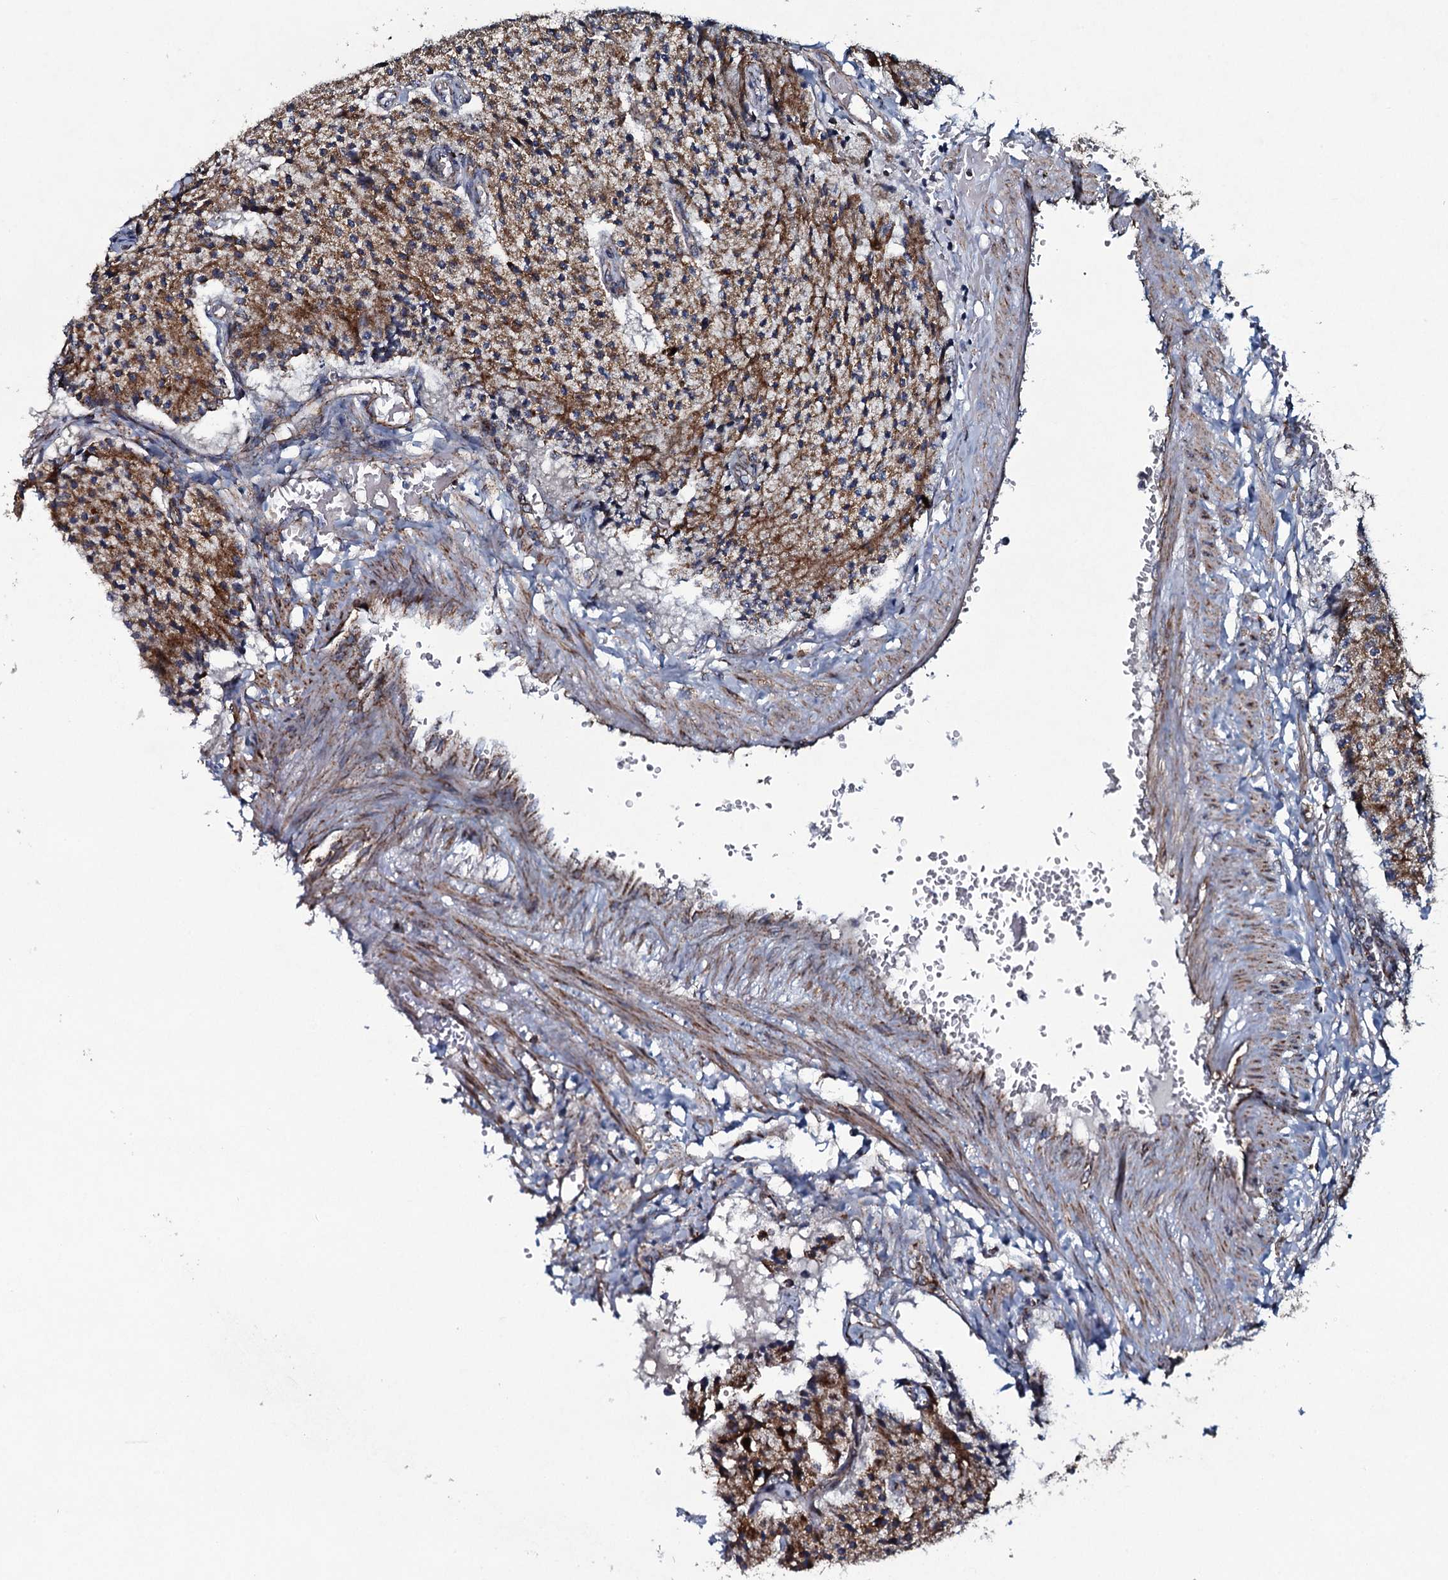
{"staining": {"intensity": "moderate", "quantity": ">75%", "location": "cytoplasmic/membranous"}, "tissue": "carcinoid", "cell_type": "Tumor cells", "image_type": "cancer", "snomed": [{"axis": "morphology", "description": "Carcinoid, malignant, NOS"}, {"axis": "topography", "description": "Colon"}], "caption": "Brown immunohistochemical staining in carcinoid shows moderate cytoplasmic/membranous positivity in about >75% of tumor cells.", "gene": "EVC2", "patient": {"sex": "female", "age": 52}}